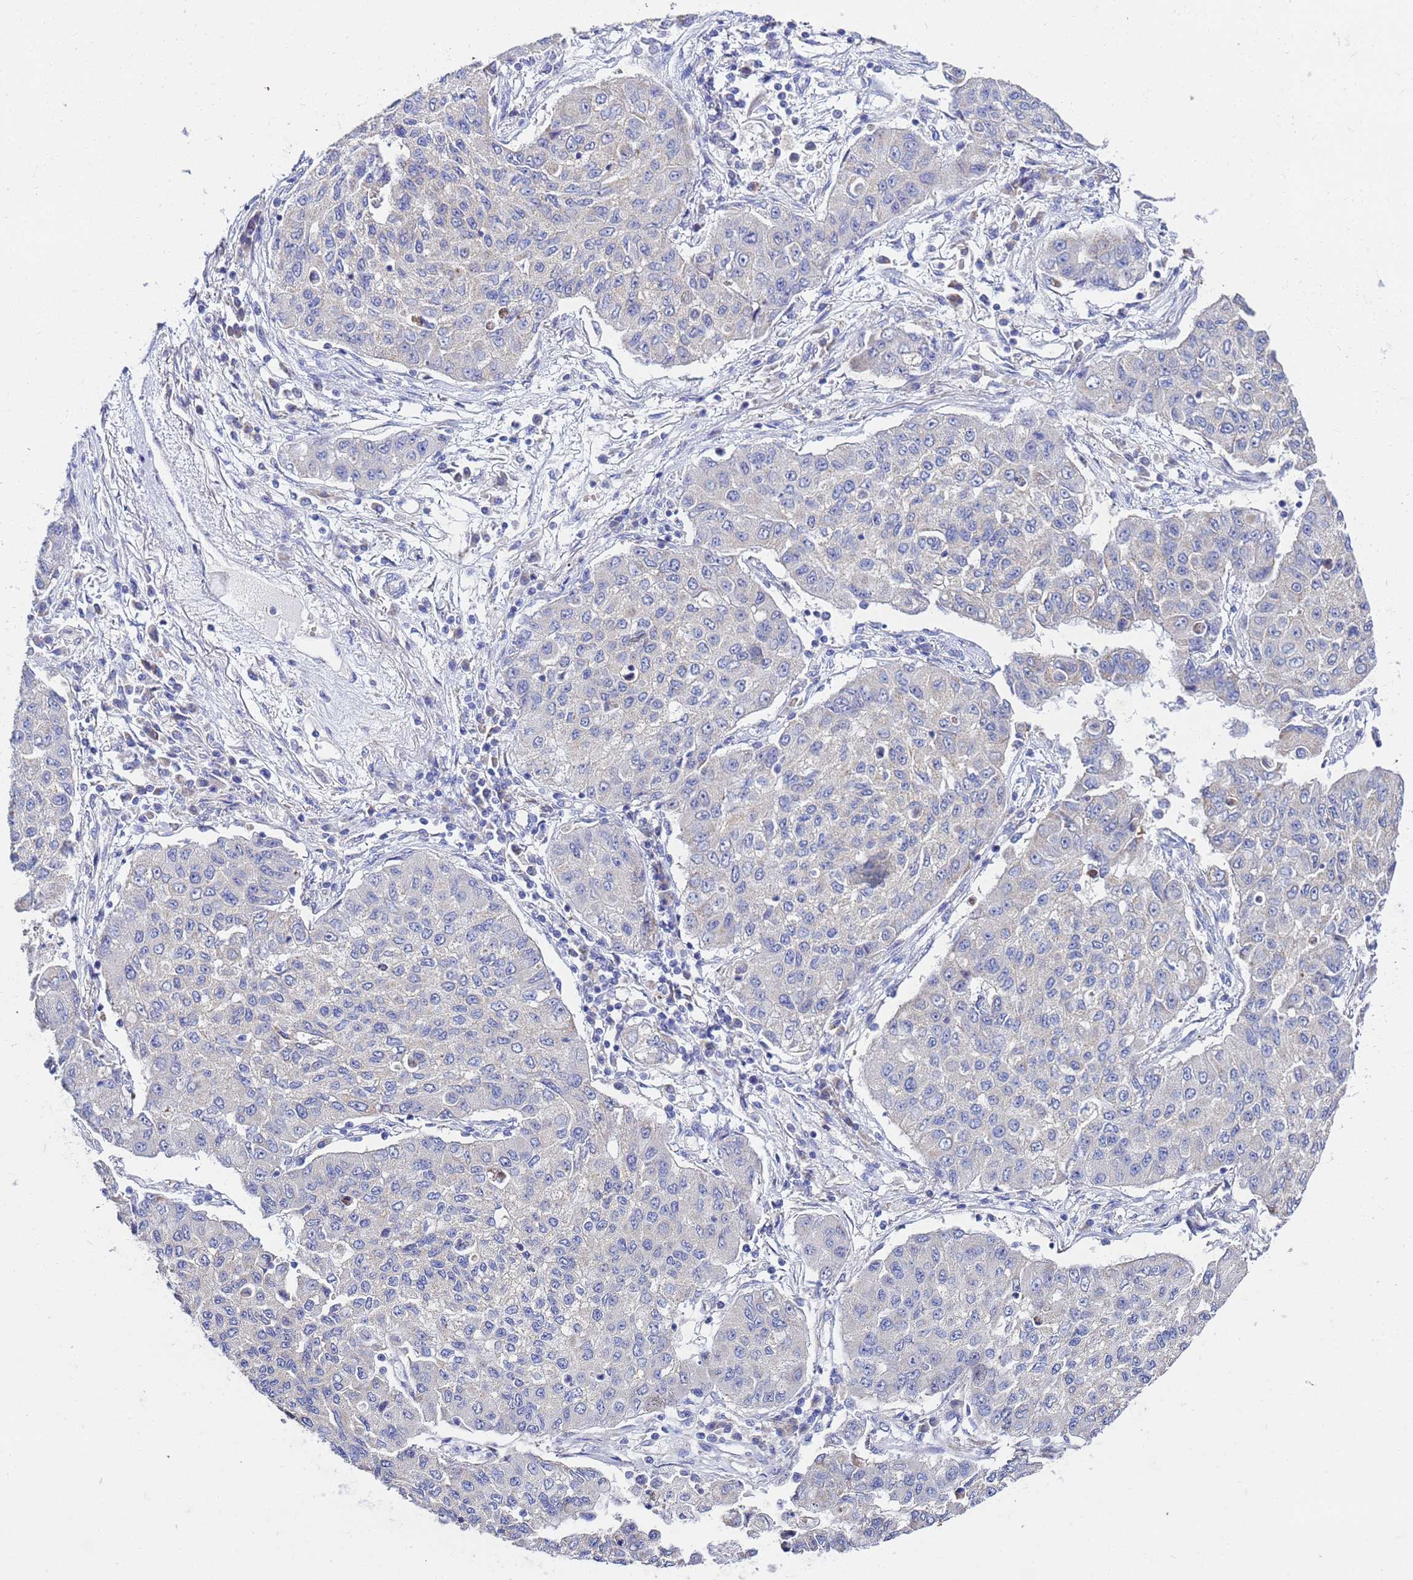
{"staining": {"intensity": "negative", "quantity": "none", "location": "none"}, "tissue": "lung cancer", "cell_type": "Tumor cells", "image_type": "cancer", "snomed": [{"axis": "morphology", "description": "Squamous cell carcinoma, NOS"}, {"axis": "topography", "description": "Lung"}], "caption": "Immunohistochemistry (IHC) histopathology image of human lung cancer (squamous cell carcinoma) stained for a protein (brown), which shows no positivity in tumor cells.", "gene": "FAHD2A", "patient": {"sex": "male", "age": 74}}